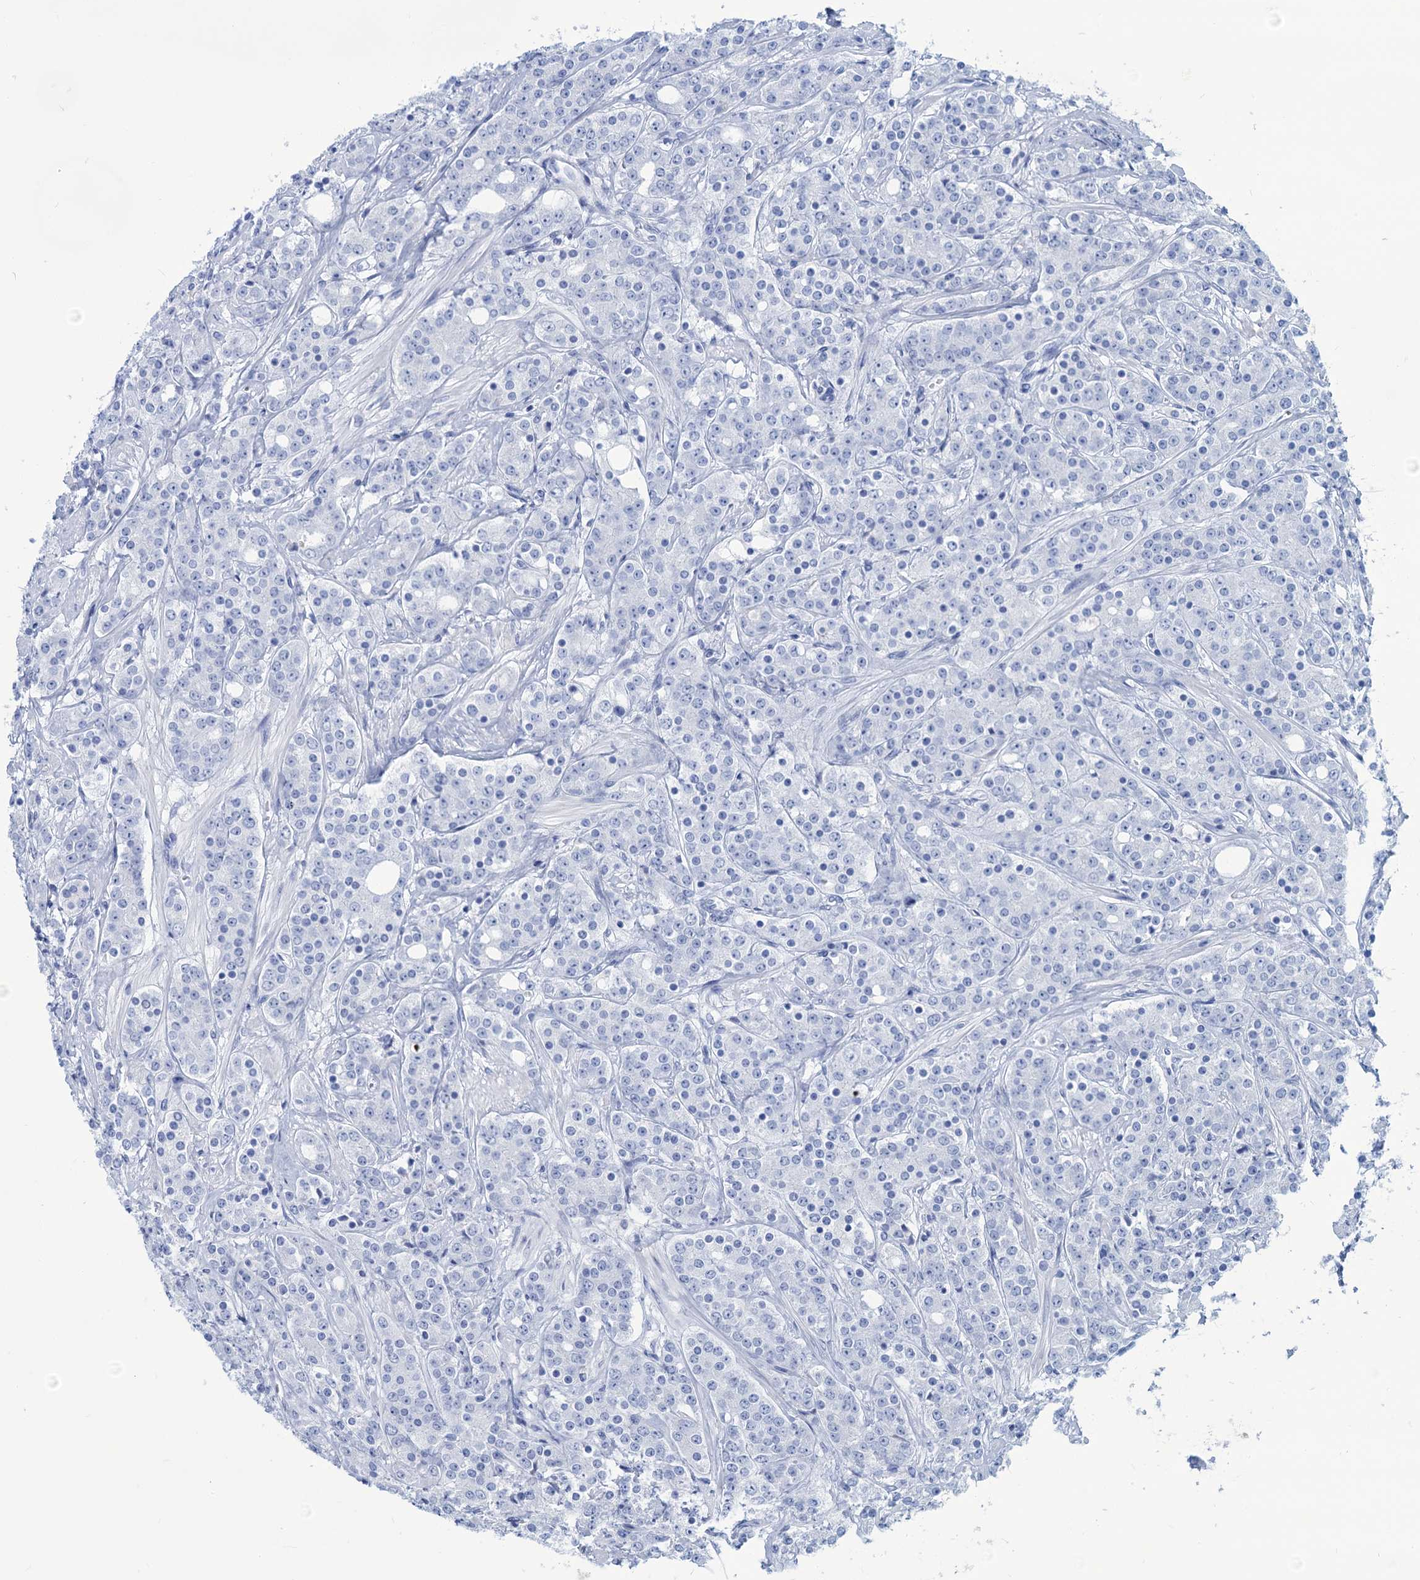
{"staining": {"intensity": "negative", "quantity": "none", "location": "none"}, "tissue": "prostate cancer", "cell_type": "Tumor cells", "image_type": "cancer", "snomed": [{"axis": "morphology", "description": "Adenocarcinoma, High grade"}, {"axis": "topography", "description": "Prostate"}], "caption": "This image is of prostate cancer stained with immunohistochemistry (IHC) to label a protein in brown with the nuclei are counter-stained blue. There is no staining in tumor cells. (DAB immunohistochemistry, high magnification).", "gene": "CABYR", "patient": {"sex": "male", "age": 62}}